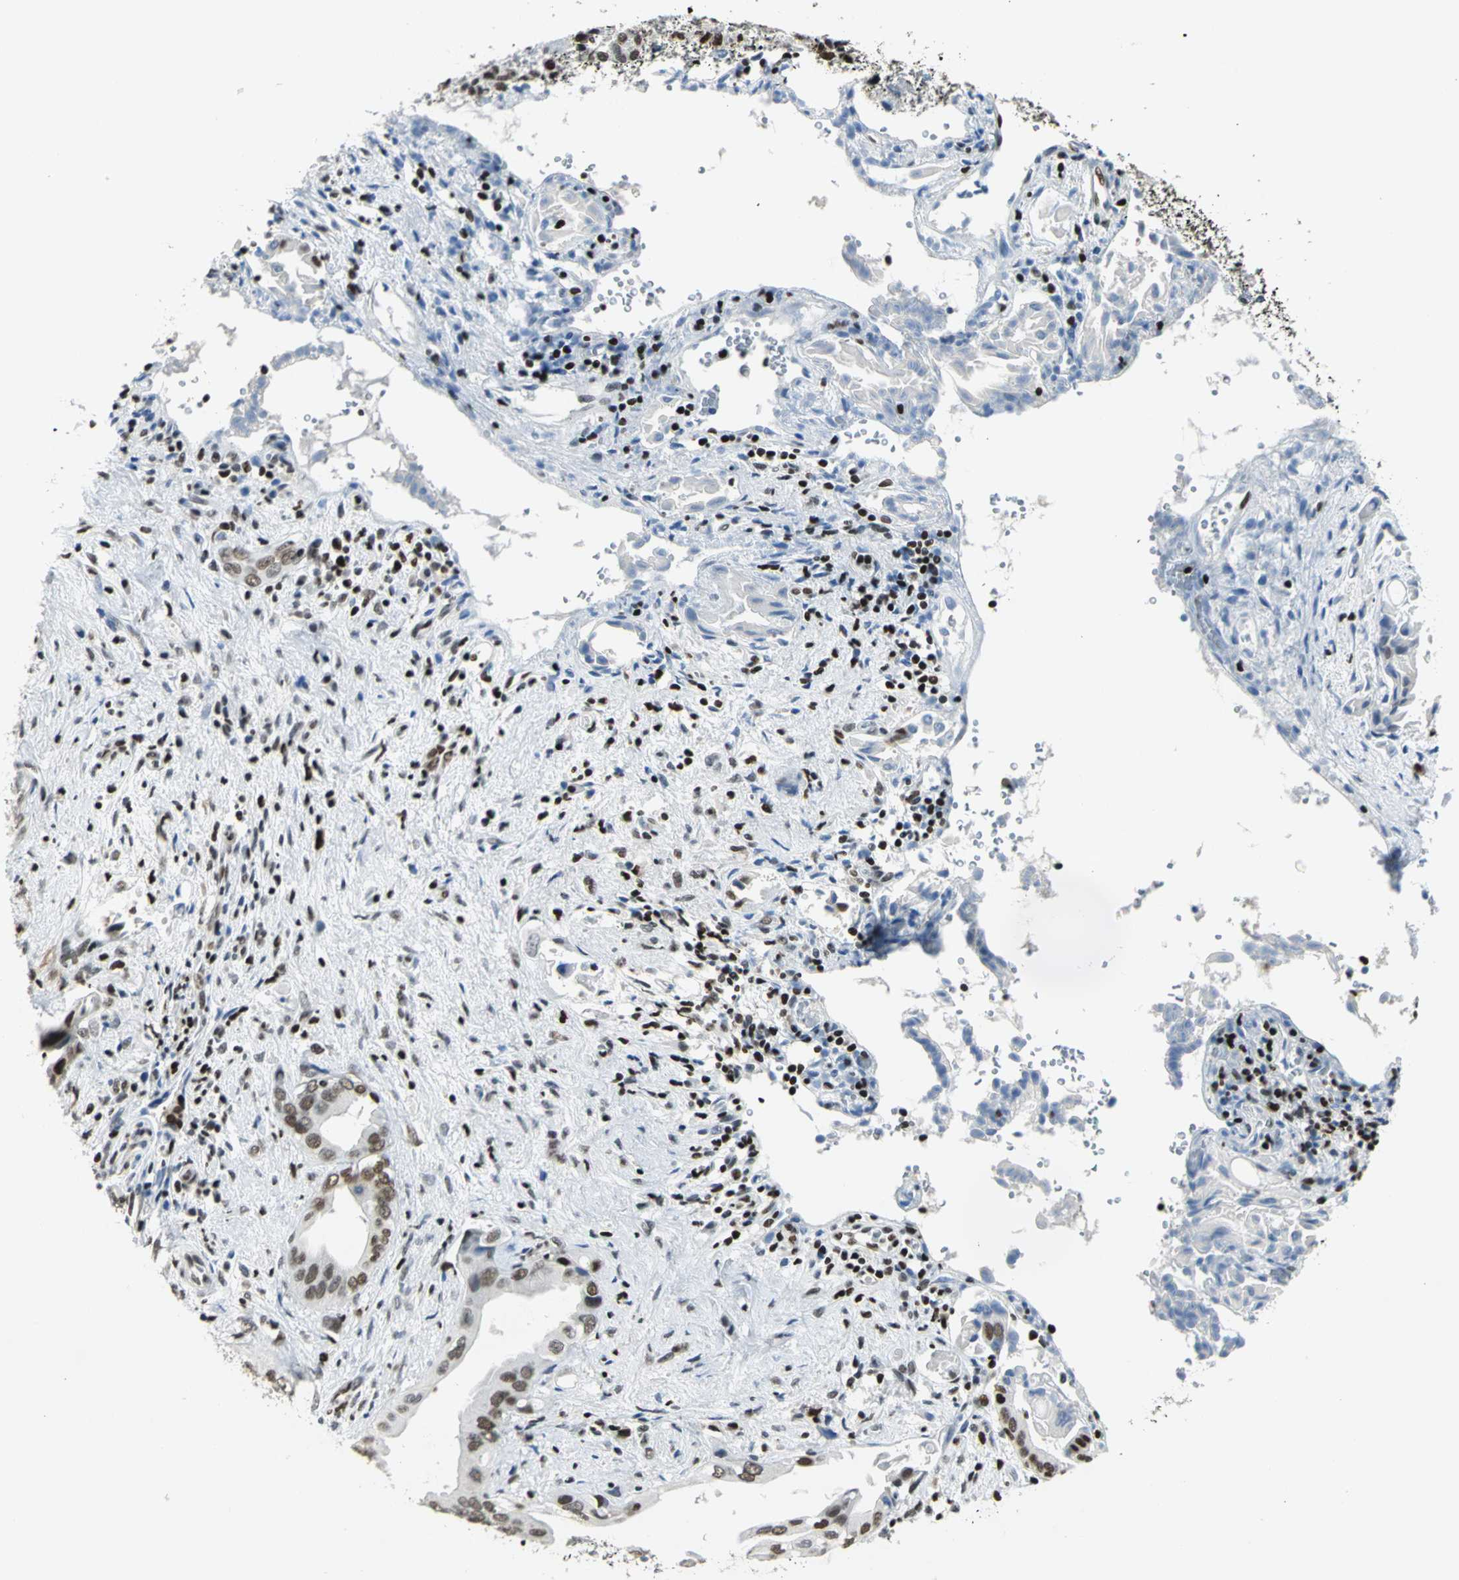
{"staining": {"intensity": "strong", "quantity": ">75%", "location": "nuclear"}, "tissue": "liver cancer", "cell_type": "Tumor cells", "image_type": "cancer", "snomed": [{"axis": "morphology", "description": "Cholangiocarcinoma"}, {"axis": "topography", "description": "Liver"}], "caption": "An image of liver cancer stained for a protein demonstrates strong nuclear brown staining in tumor cells. Immunohistochemistry (ihc) stains the protein in brown and the nuclei are stained blue.", "gene": "HNRNPD", "patient": {"sex": "male", "age": 58}}